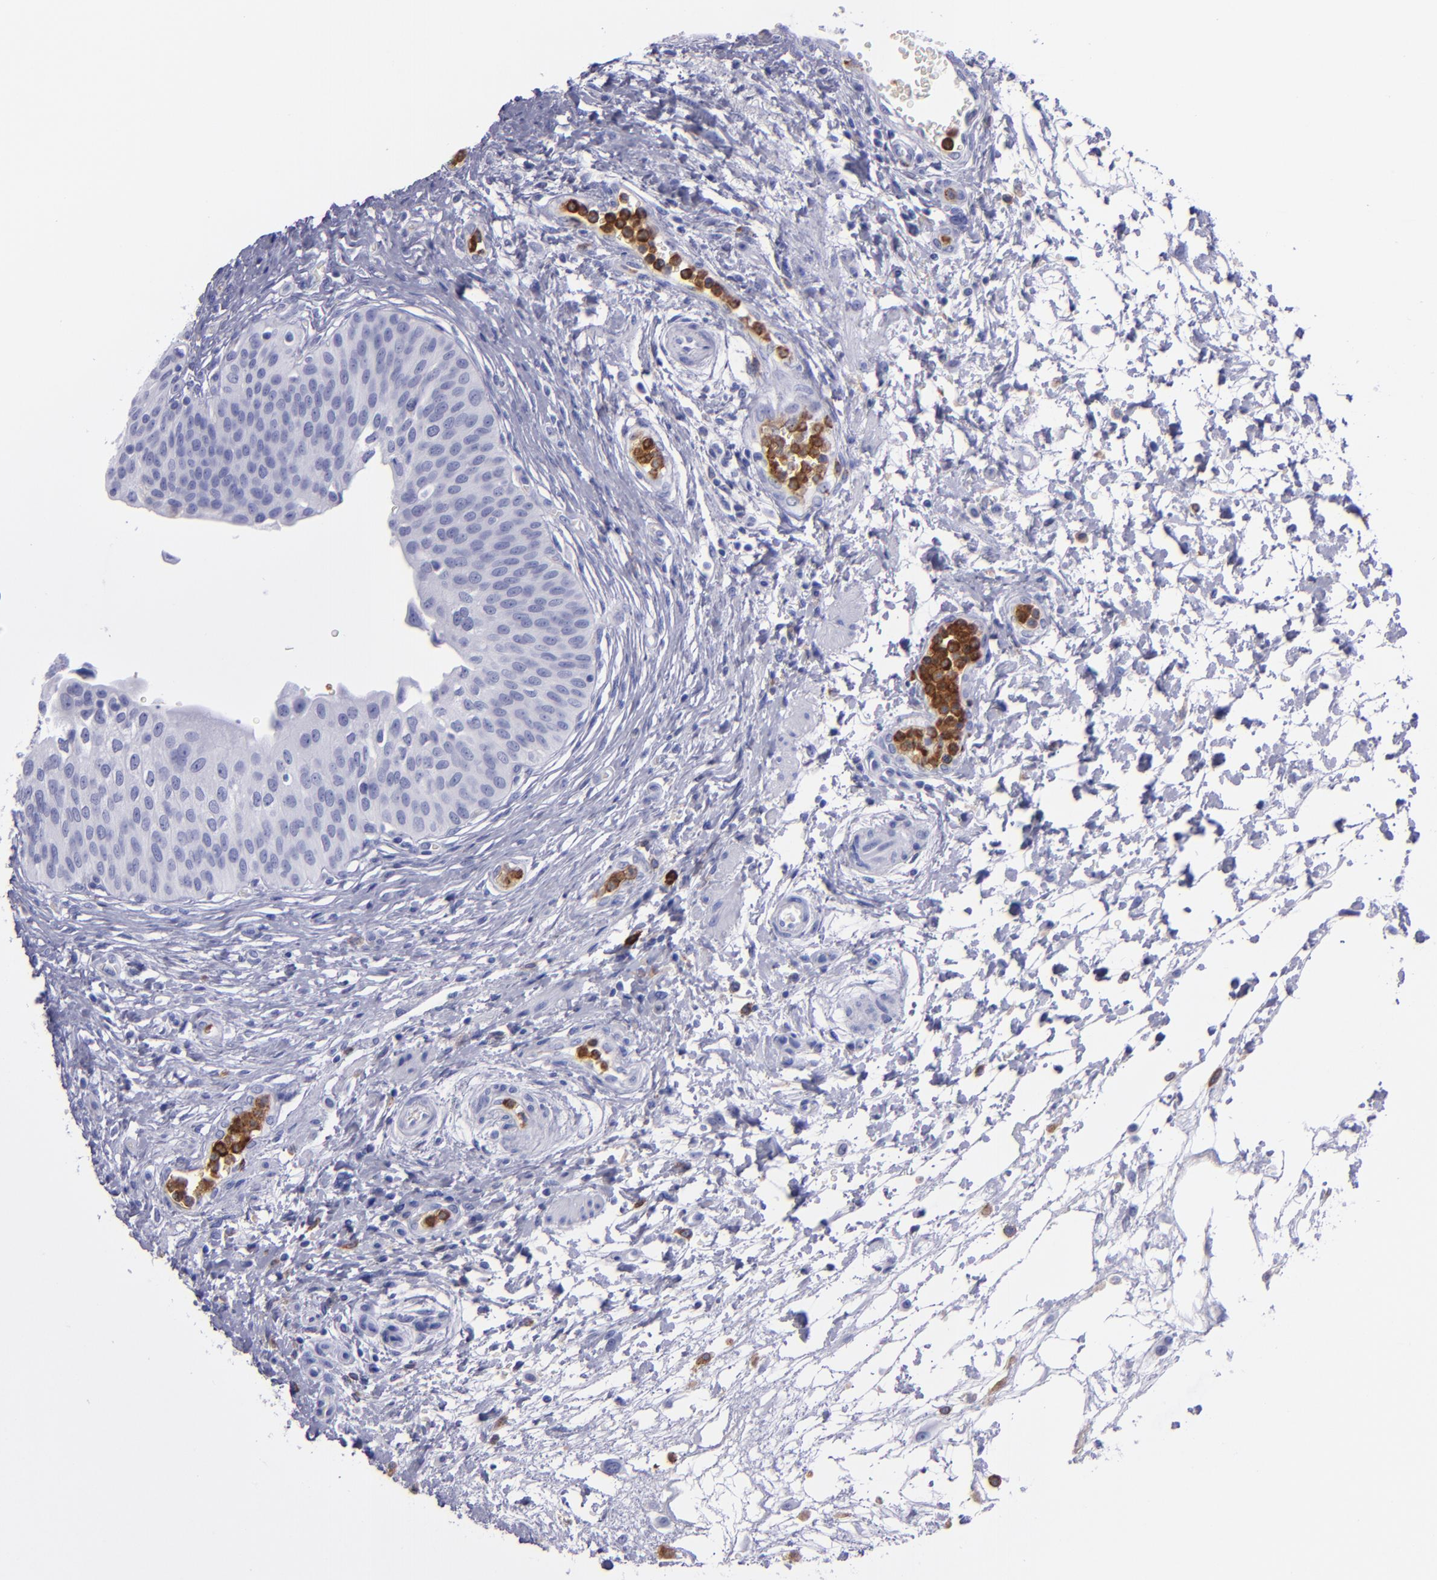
{"staining": {"intensity": "negative", "quantity": "none", "location": "none"}, "tissue": "urinary bladder", "cell_type": "Urothelial cells", "image_type": "normal", "snomed": [{"axis": "morphology", "description": "Normal tissue, NOS"}, {"axis": "topography", "description": "Smooth muscle"}, {"axis": "topography", "description": "Urinary bladder"}], "caption": "This is an IHC micrograph of benign urinary bladder. There is no staining in urothelial cells.", "gene": "CR1", "patient": {"sex": "male", "age": 35}}